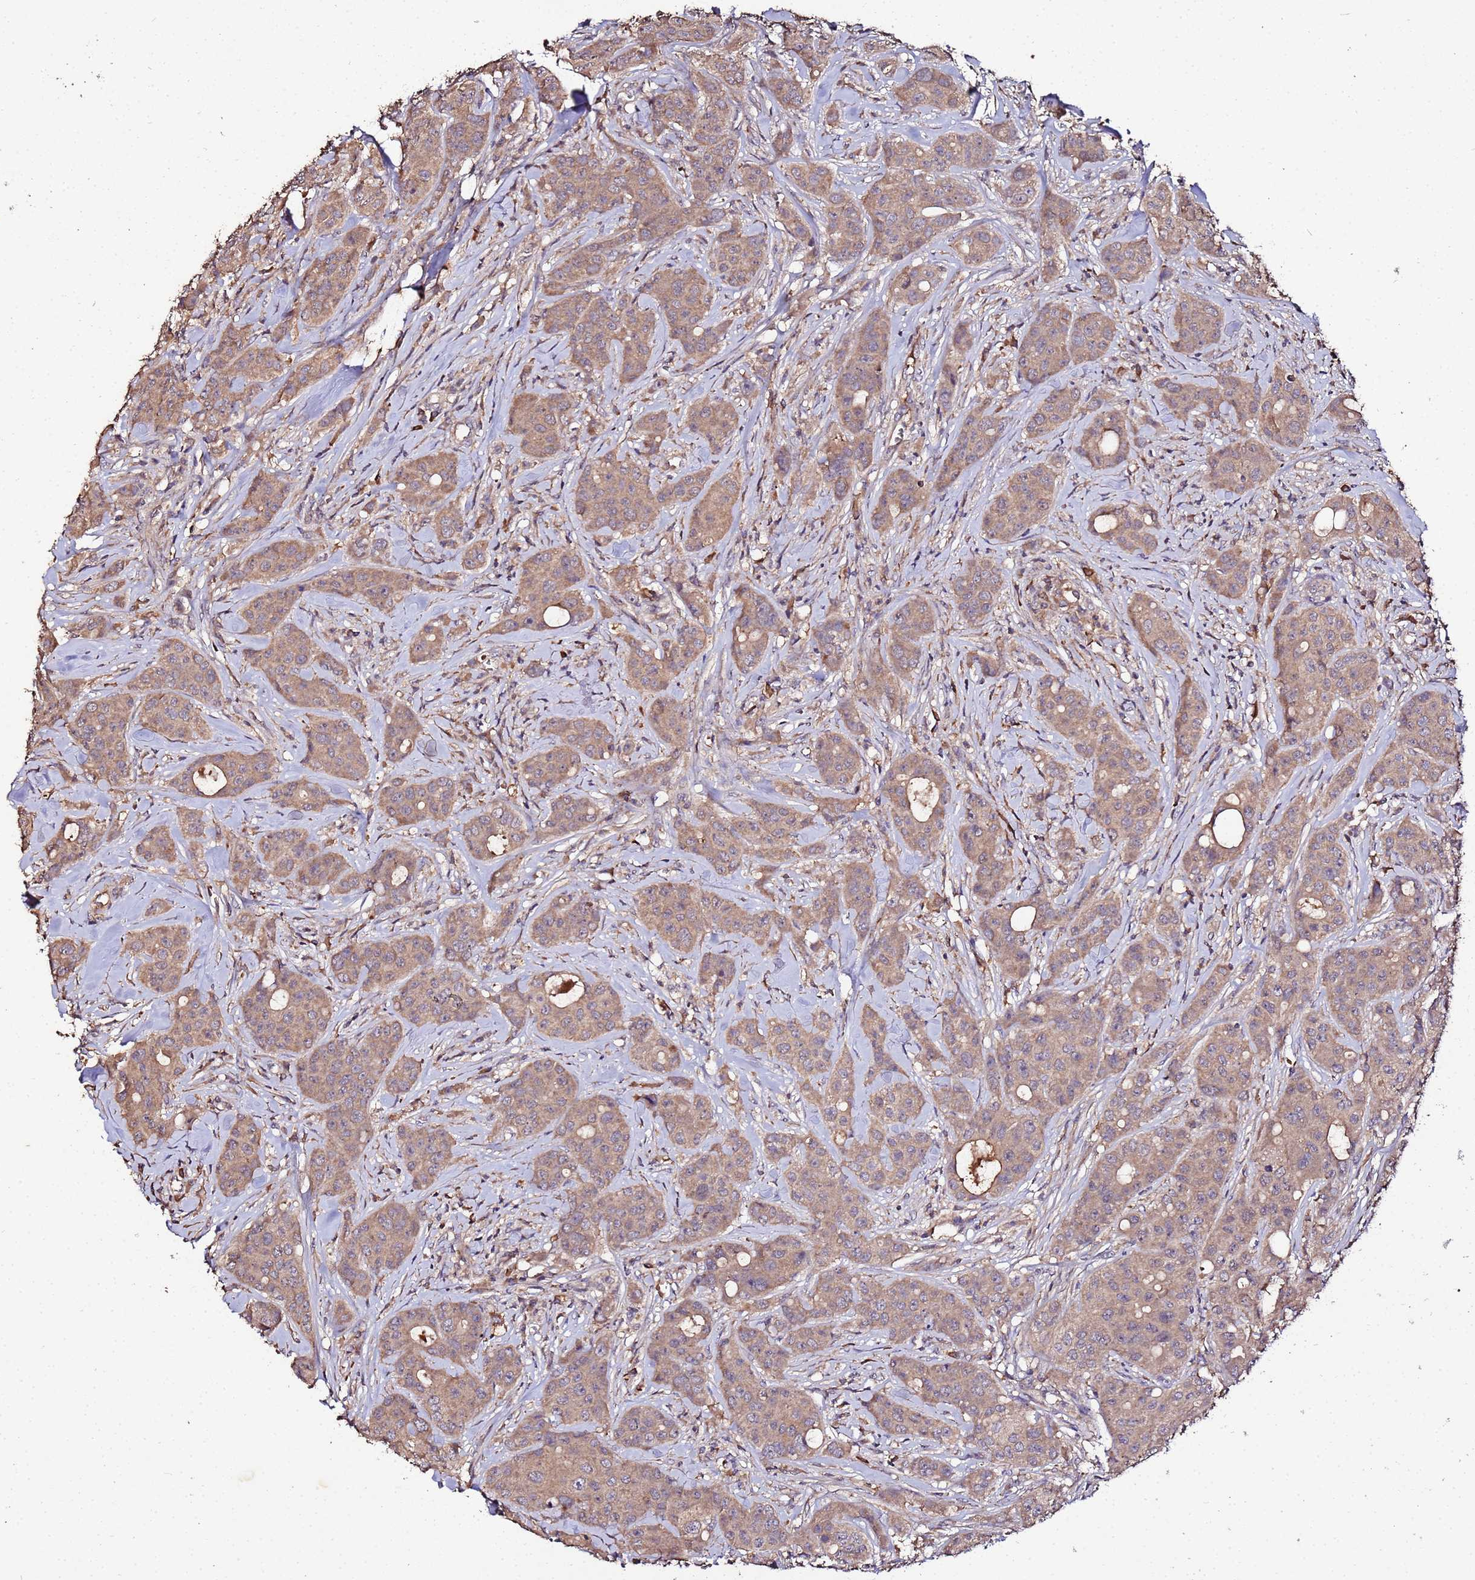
{"staining": {"intensity": "moderate", "quantity": ">75%", "location": "cytoplasmic/membranous"}, "tissue": "breast cancer", "cell_type": "Tumor cells", "image_type": "cancer", "snomed": [{"axis": "morphology", "description": "Duct carcinoma"}, {"axis": "topography", "description": "Breast"}], "caption": "Moderate cytoplasmic/membranous protein positivity is appreciated in approximately >75% of tumor cells in infiltrating ductal carcinoma (breast).", "gene": "MTERF1", "patient": {"sex": "female", "age": 43}}